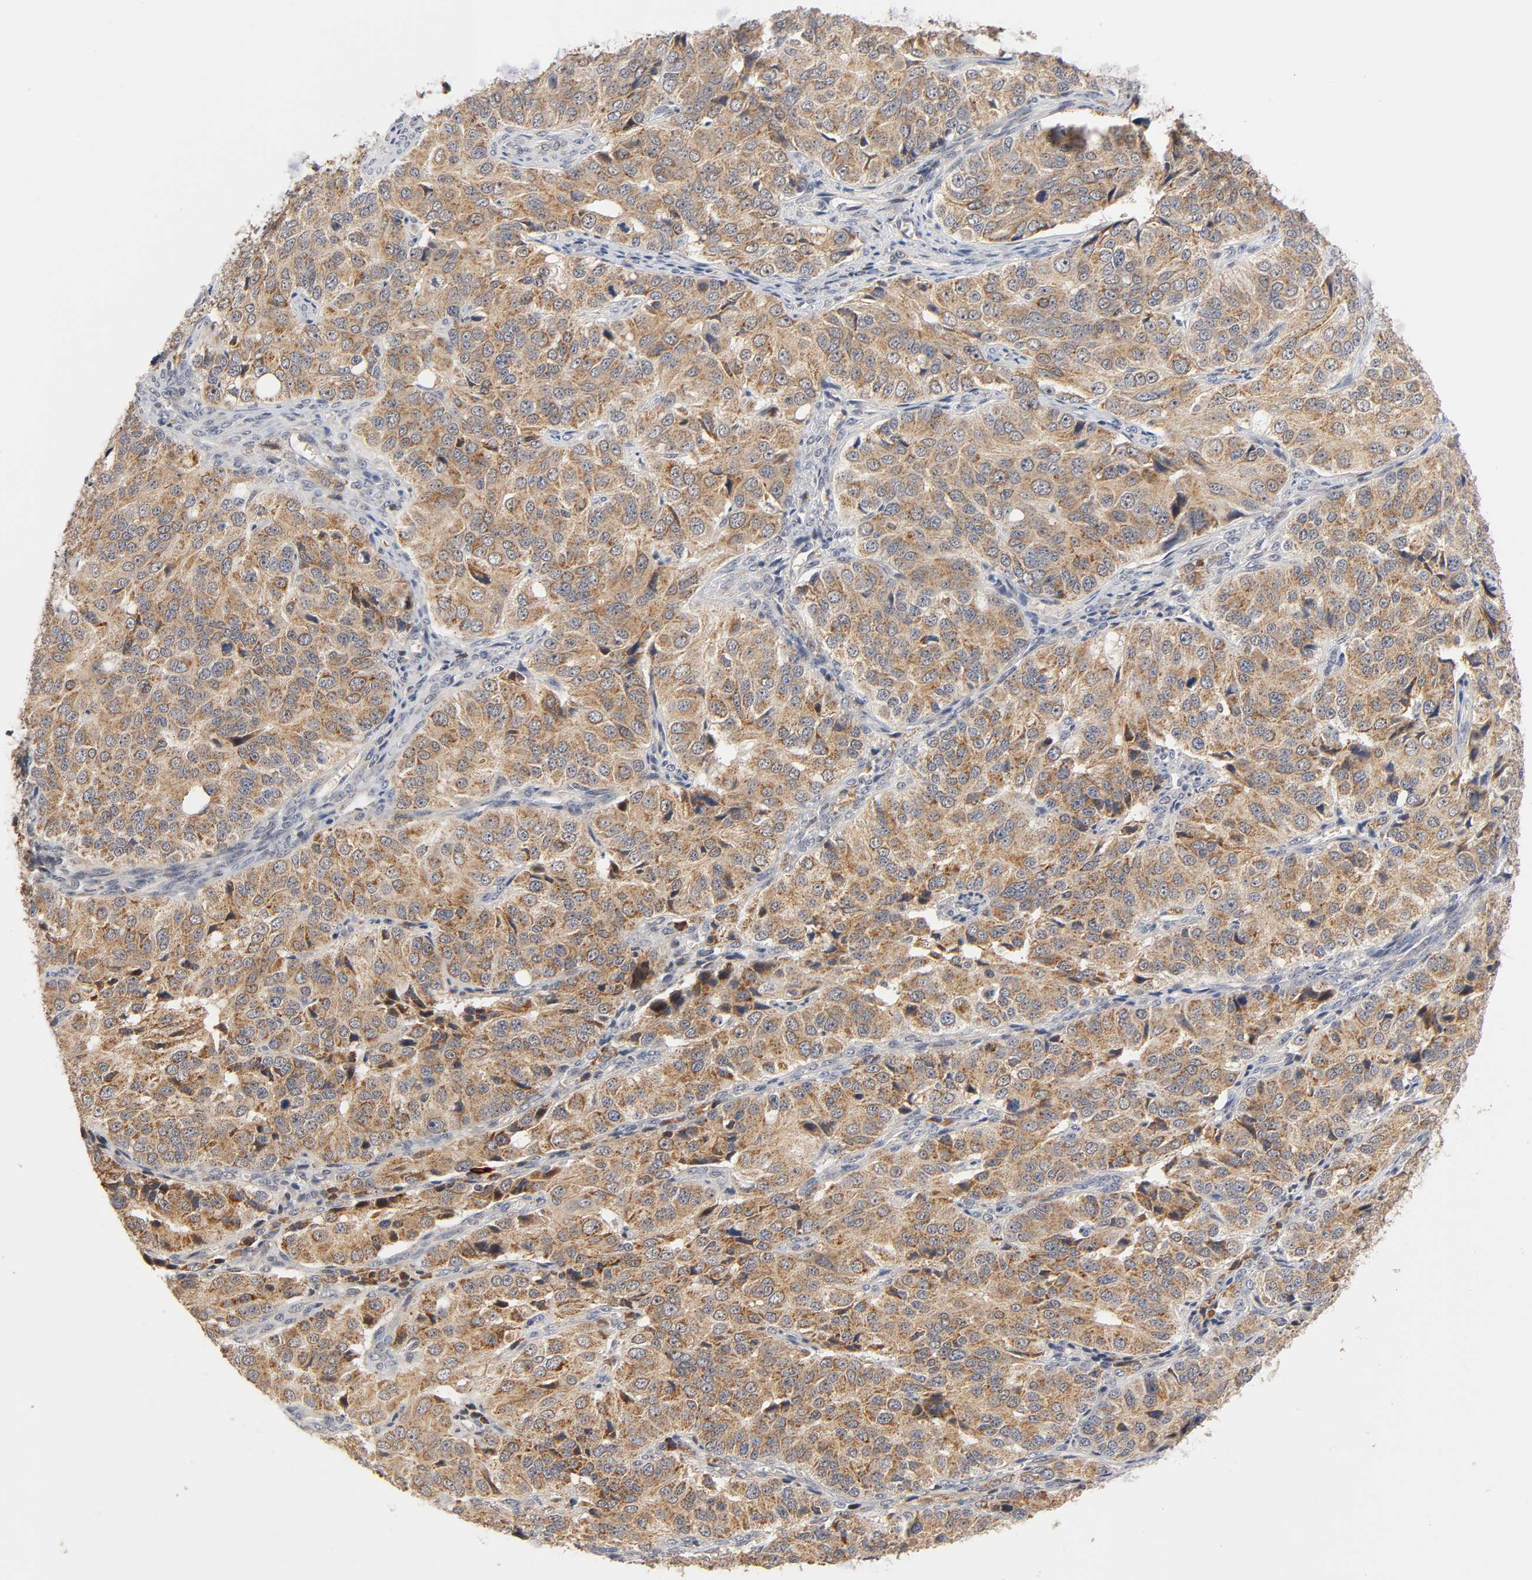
{"staining": {"intensity": "strong", "quantity": ">75%", "location": "cytoplasmic/membranous"}, "tissue": "ovarian cancer", "cell_type": "Tumor cells", "image_type": "cancer", "snomed": [{"axis": "morphology", "description": "Carcinoma, endometroid"}, {"axis": "topography", "description": "Ovary"}], "caption": "Approximately >75% of tumor cells in human ovarian cancer (endometroid carcinoma) show strong cytoplasmic/membranous protein expression as visualized by brown immunohistochemical staining.", "gene": "GSTZ1", "patient": {"sex": "female", "age": 51}}